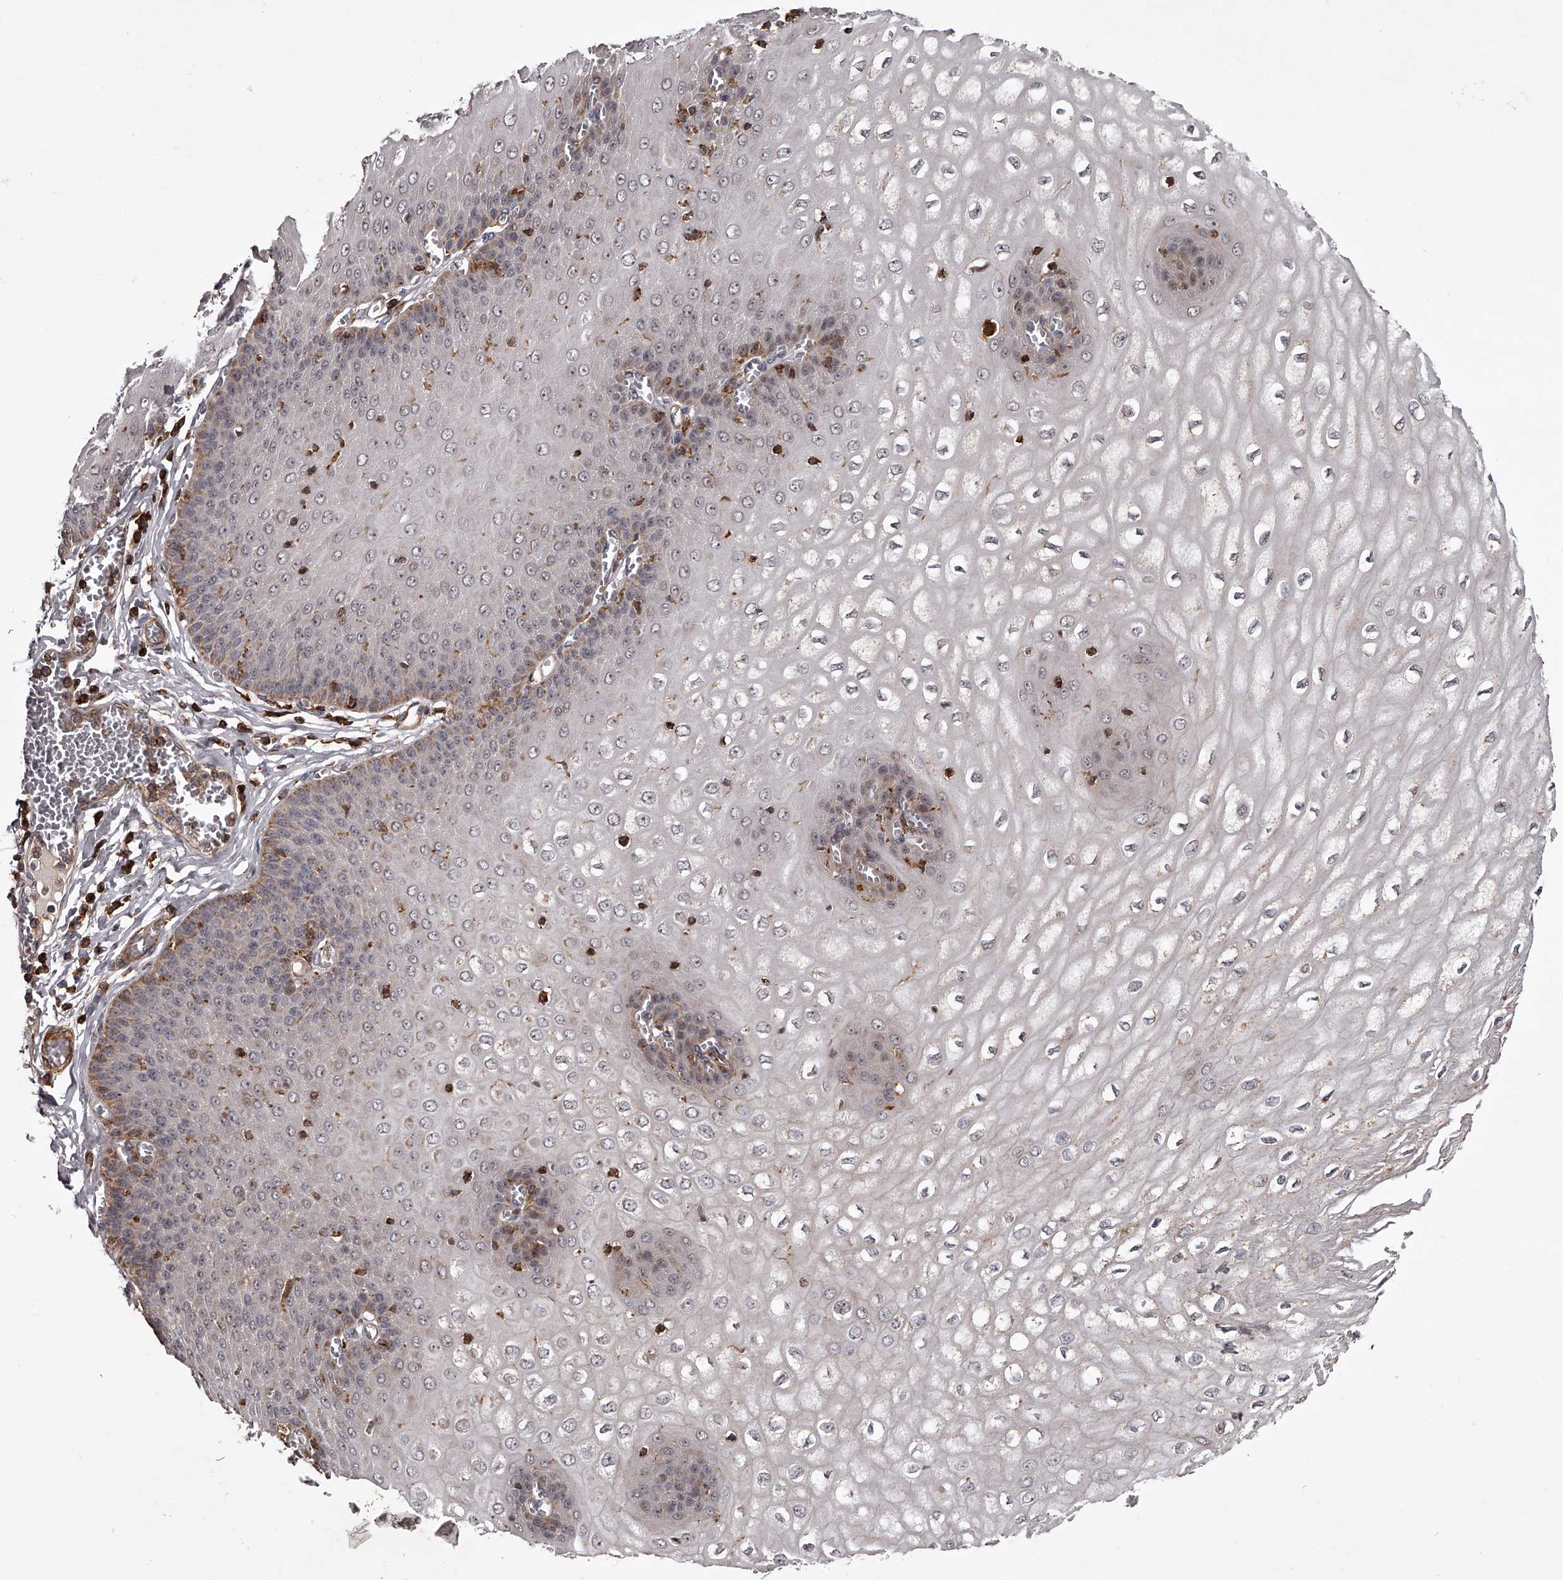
{"staining": {"intensity": "moderate", "quantity": "25%-75%", "location": "cytoplasmic/membranous"}, "tissue": "esophagus", "cell_type": "Squamous epithelial cells", "image_type": "normal", "snomed": [{"axis": "morphology", "description": "Normal tissue, NOS"}, {"axis": "topography", "description": "Esophagus"}], "caption": "This is an image of IHC staining of unremarkable esophagus, which shows moderate expression in the cytoplasmic/membranous of squamous epithelial cells.", "gene": "RRP36", "patient": {"sex": "male", "age": 60}}